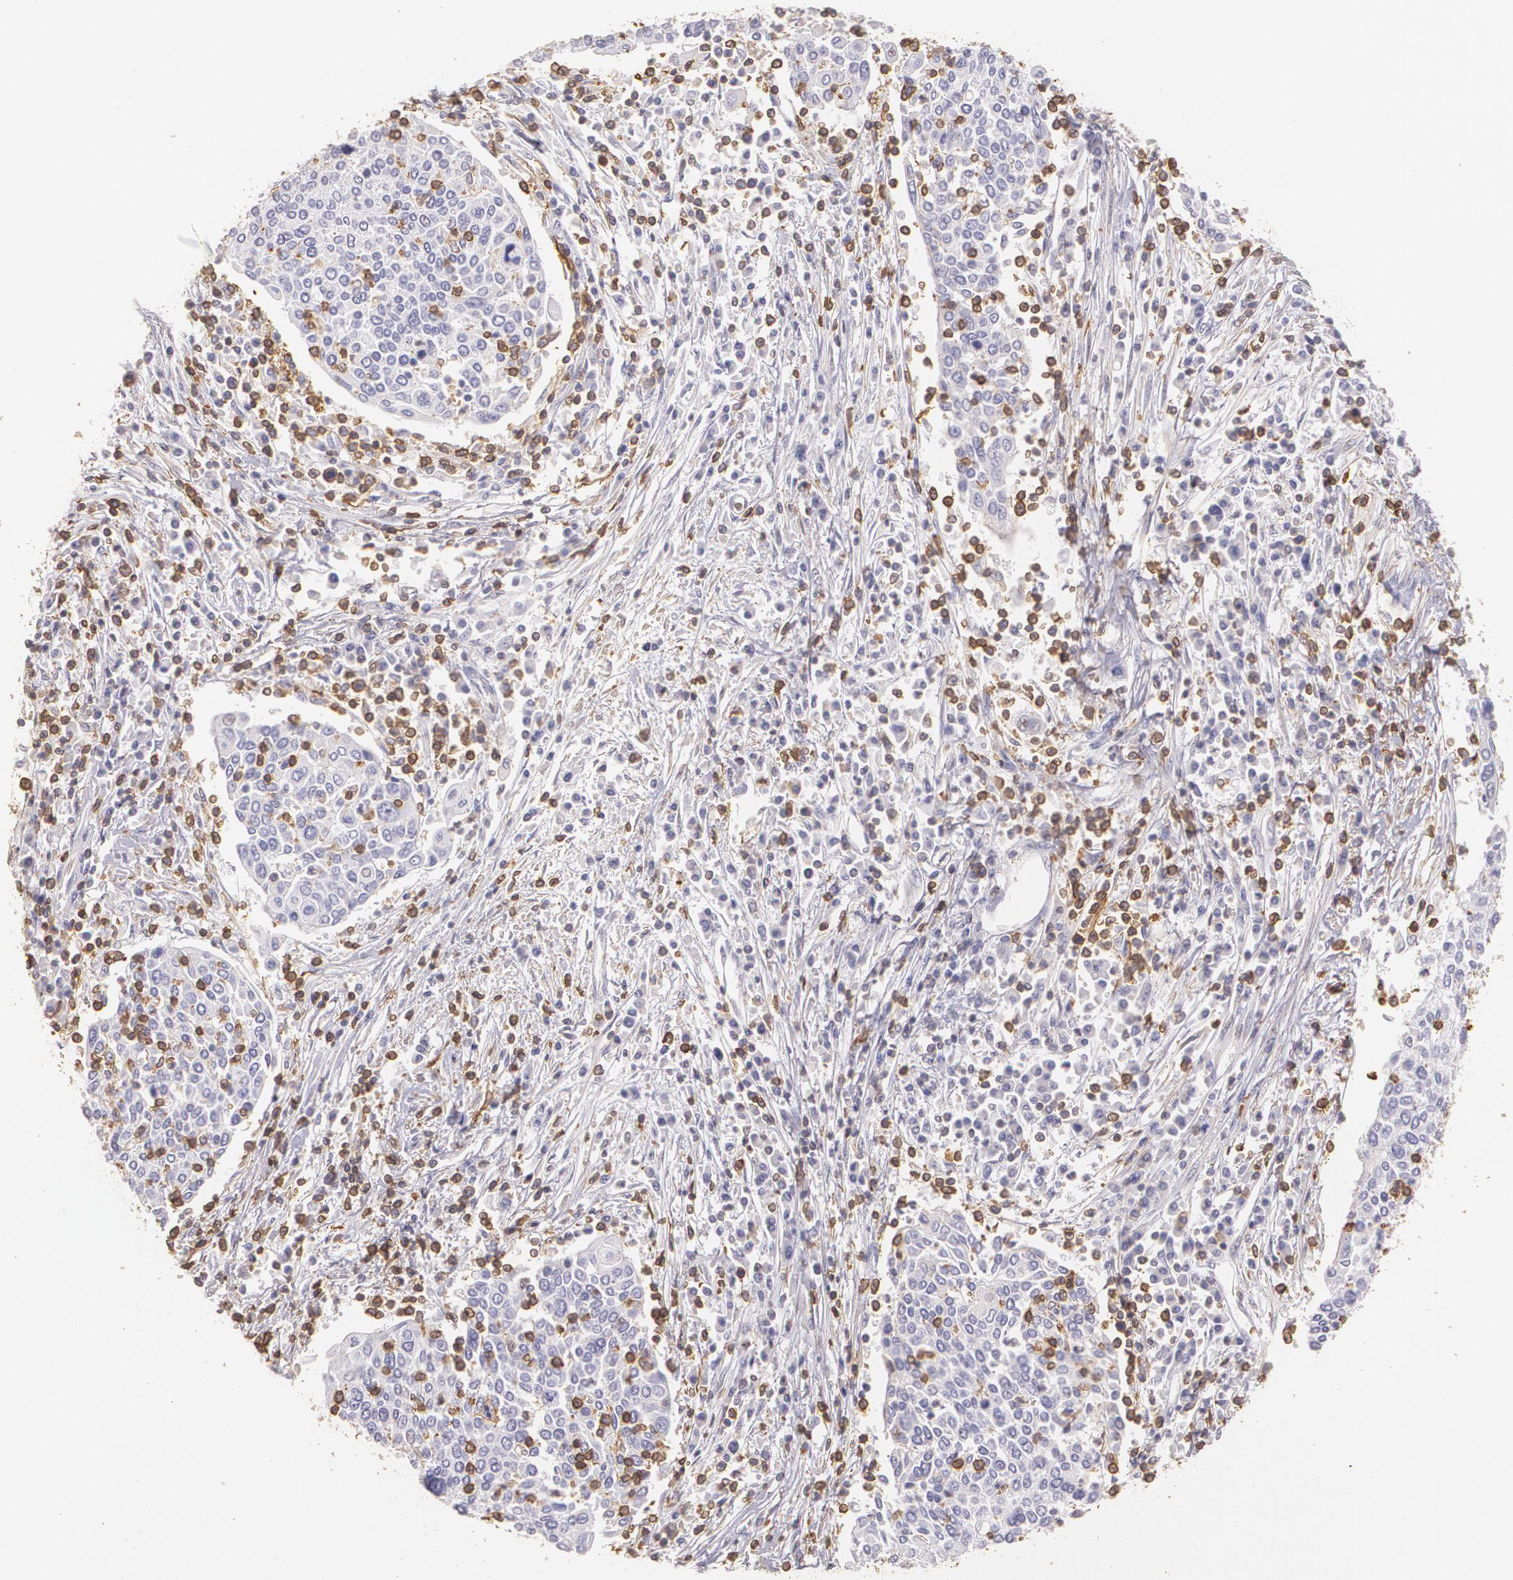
{"staining": {"intensity": "negative", "quantity": "none", "location": "none"}, "tissue": "cervical cancer", "cell_type": "Tumor cells", "image_type": "cancer", "snomed": [{"axis": "morphology", "description": "Squamous cell carcinoma, NOS"}, {"axis": "topography", "description": "Cervix"}], "caption": "This is an immunohistochemistry micrograph of cervical squamous cell carcinoma. There is no staining in tumor cells.", "gene": "TGFBR1", "patient": {"sex": "female", "age": 57}}